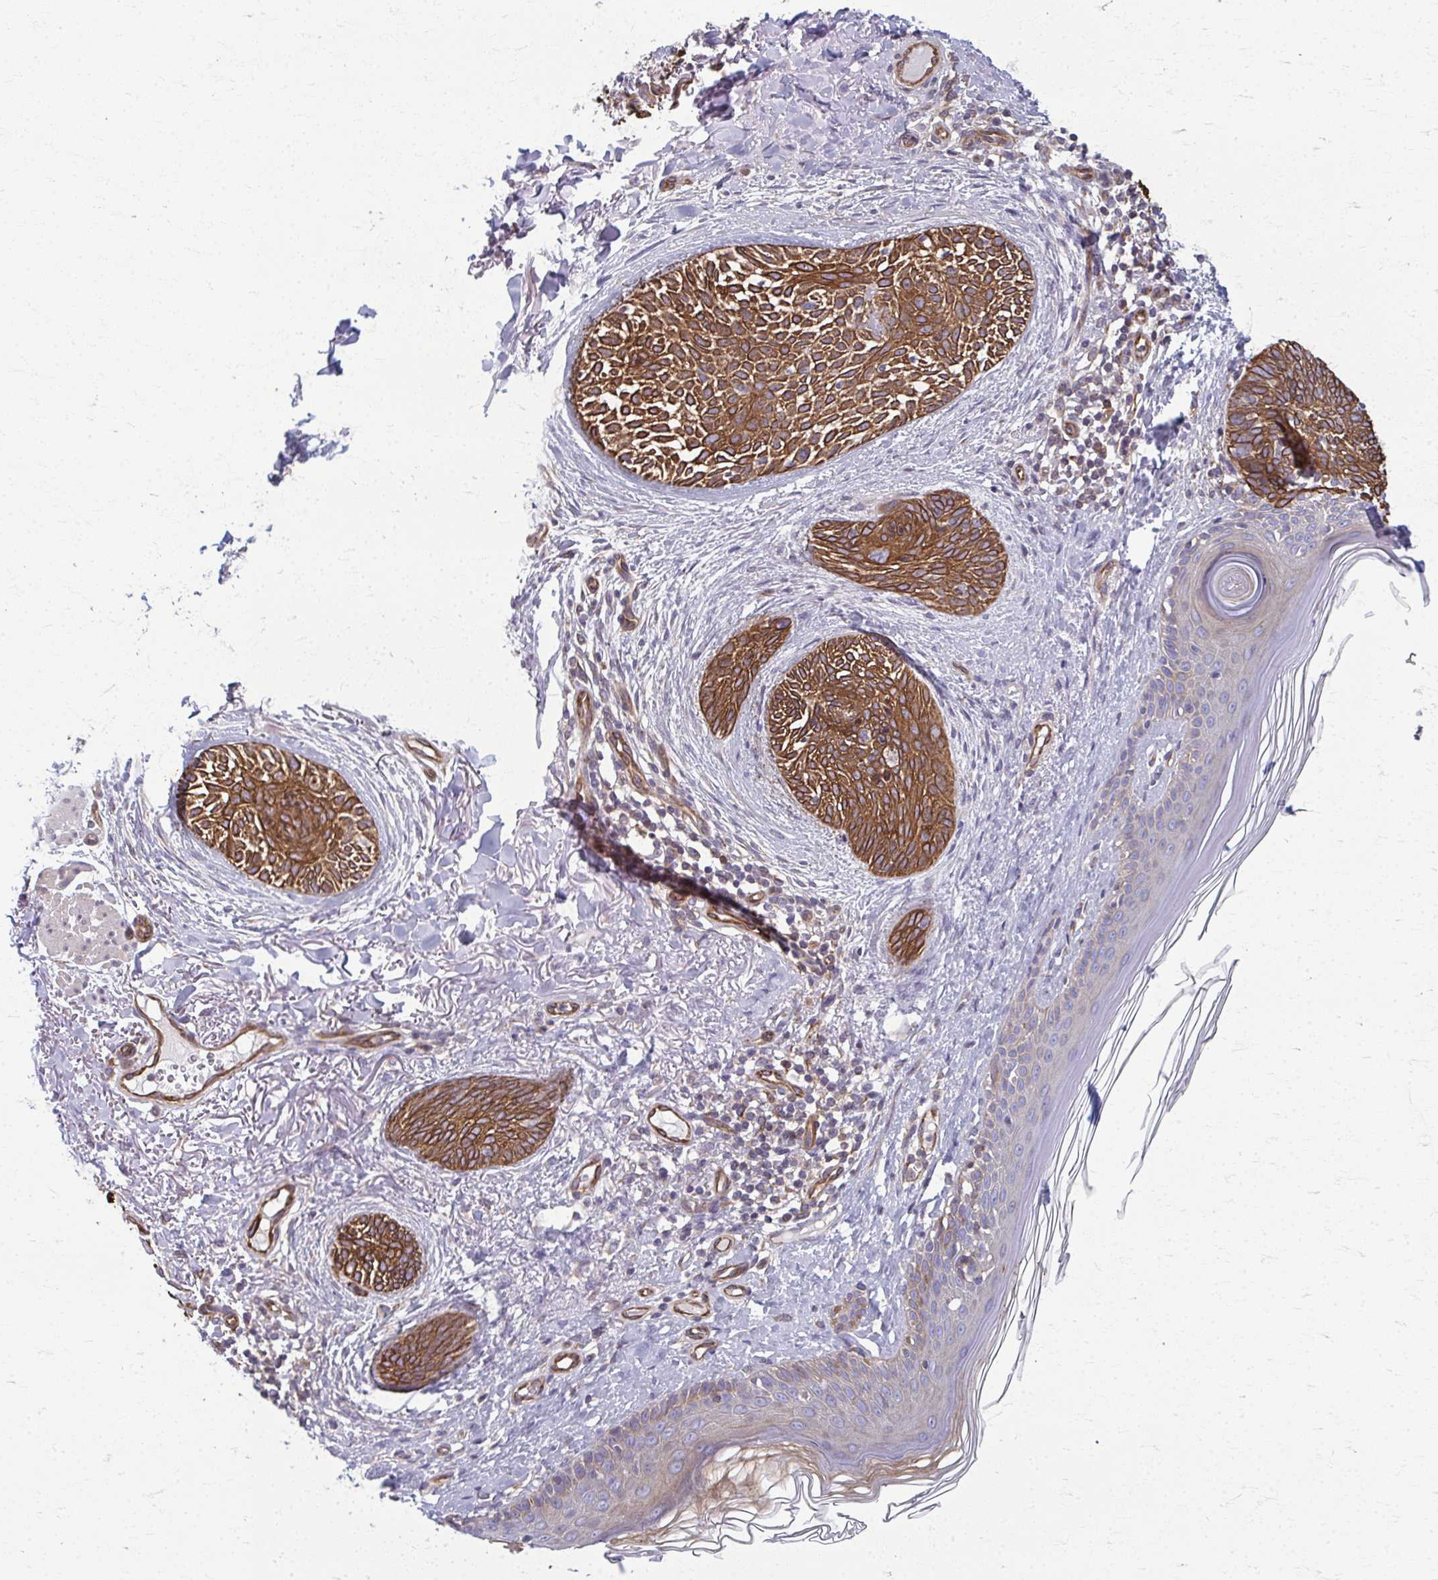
{"staining": {"intensity": "strong", "quantity": ">75%", "location": "cytoplasmic/membranous"}, "tissue": "skin cancer", "cell_type": "Tumor cells", "image_type": "cancer", "snomed": [{"axis": "morphology", "description": "Basal cell carcinoma"}, {"axis": "topography", "description": "Skin"}], "caption": "Skin basal cell carcinoma stained with a protein marker demonstrates strong staining in tumor cells.", "gene": "EID2B", "patient": {"sex": "female", "age": 68}}